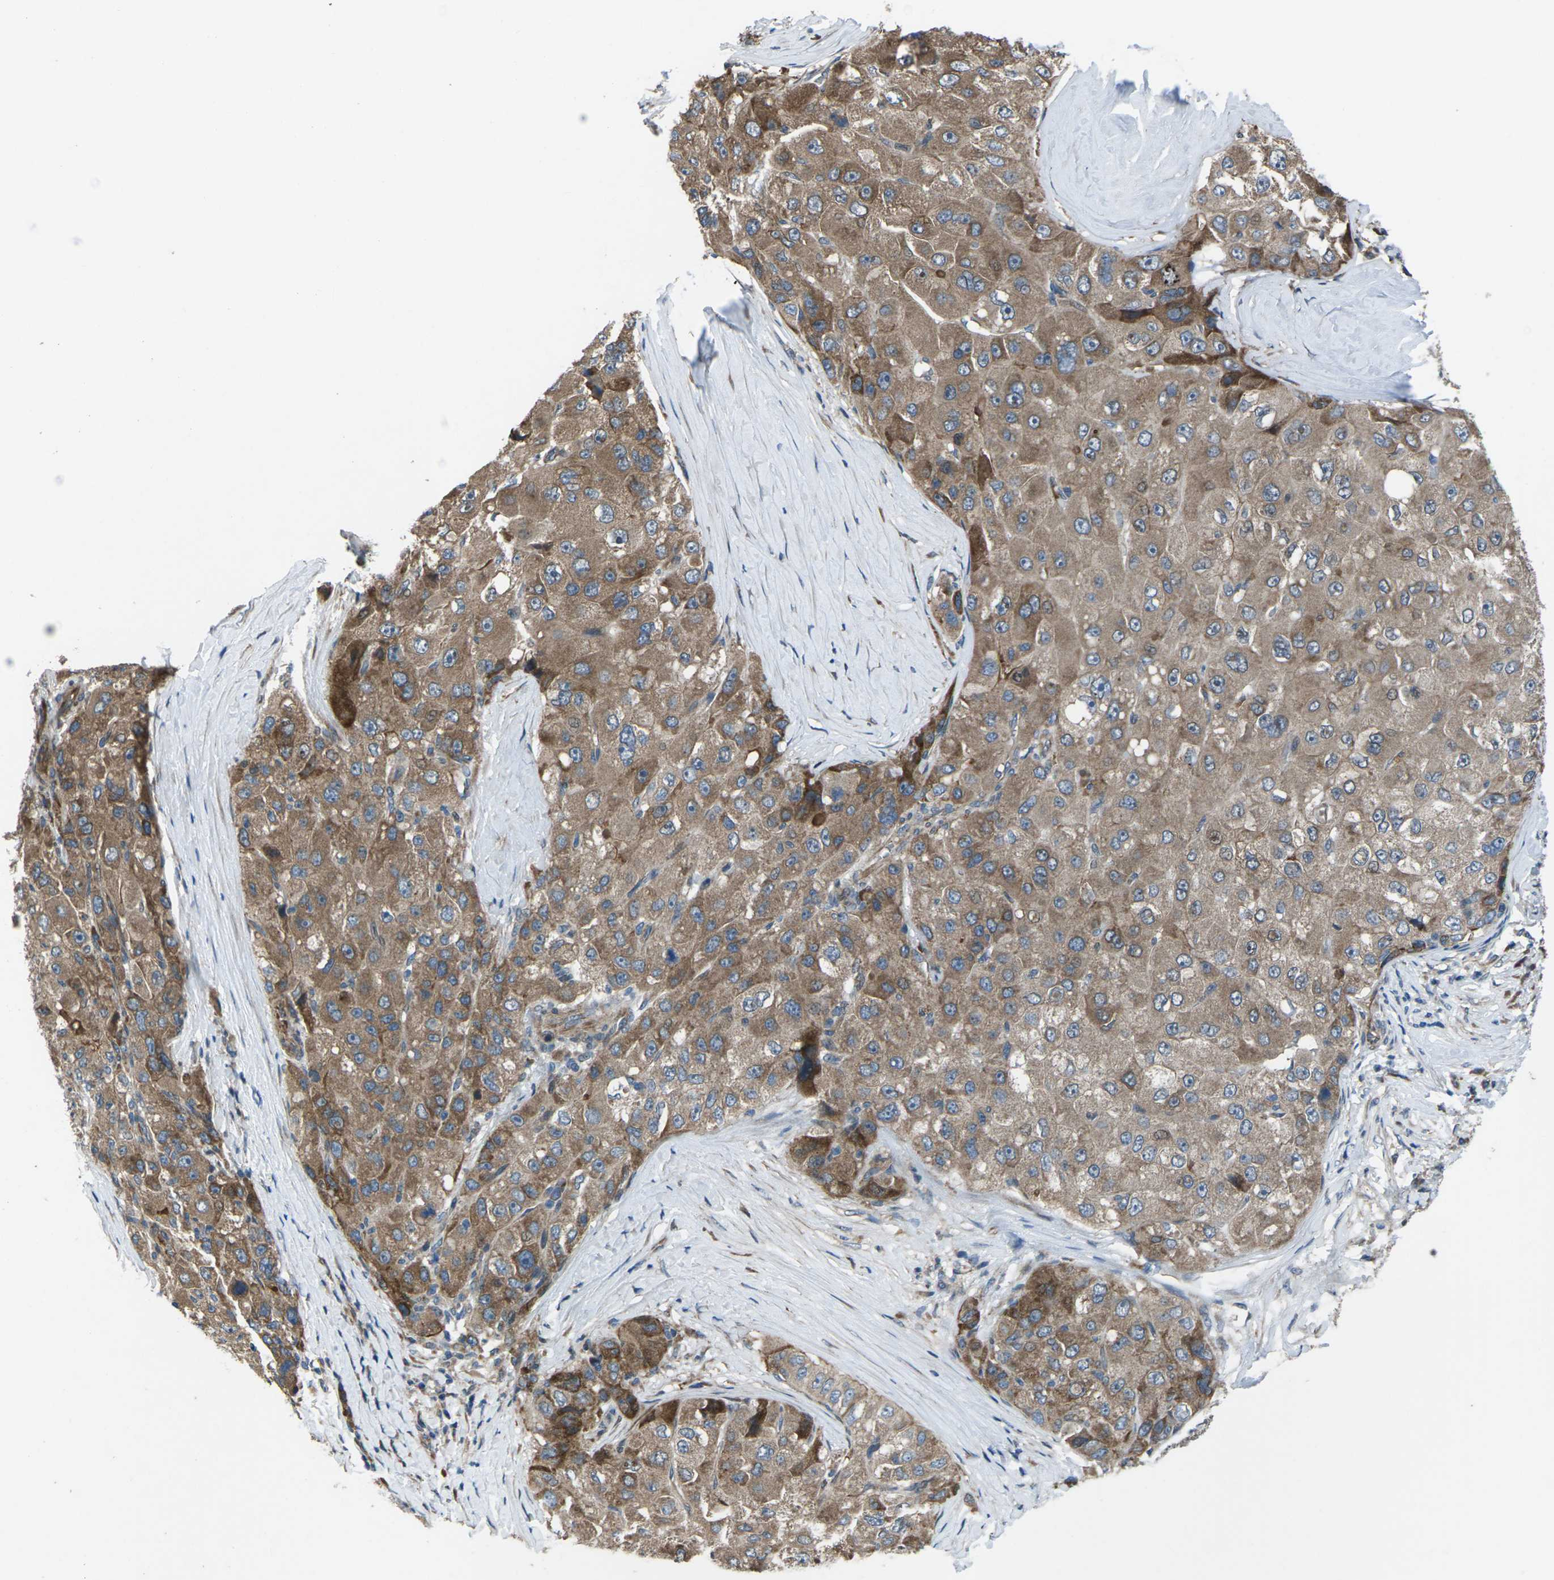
{"staining": {"intensity": "moderate", "quantity": ">75%", "location": "cytoplasmic/membranous"}, "tissue": "liver cancer", "cell_type": "Tumor cells", "image_type": "cancer", "snomed": [{"axis": "morphology", "description": "Carcinoma, Hepatocellular, NOS"}, {"axis": "topography", "description": "Liver"}], "caption": "Immunohistochemical staining of liver hepatocellular carcinoma exhibits moderate cytoplasmic/membranous protein expression in about >75% of tumor cells.", "gene": "EDNRA", "patient": {"sex": "male", "age": 80}}